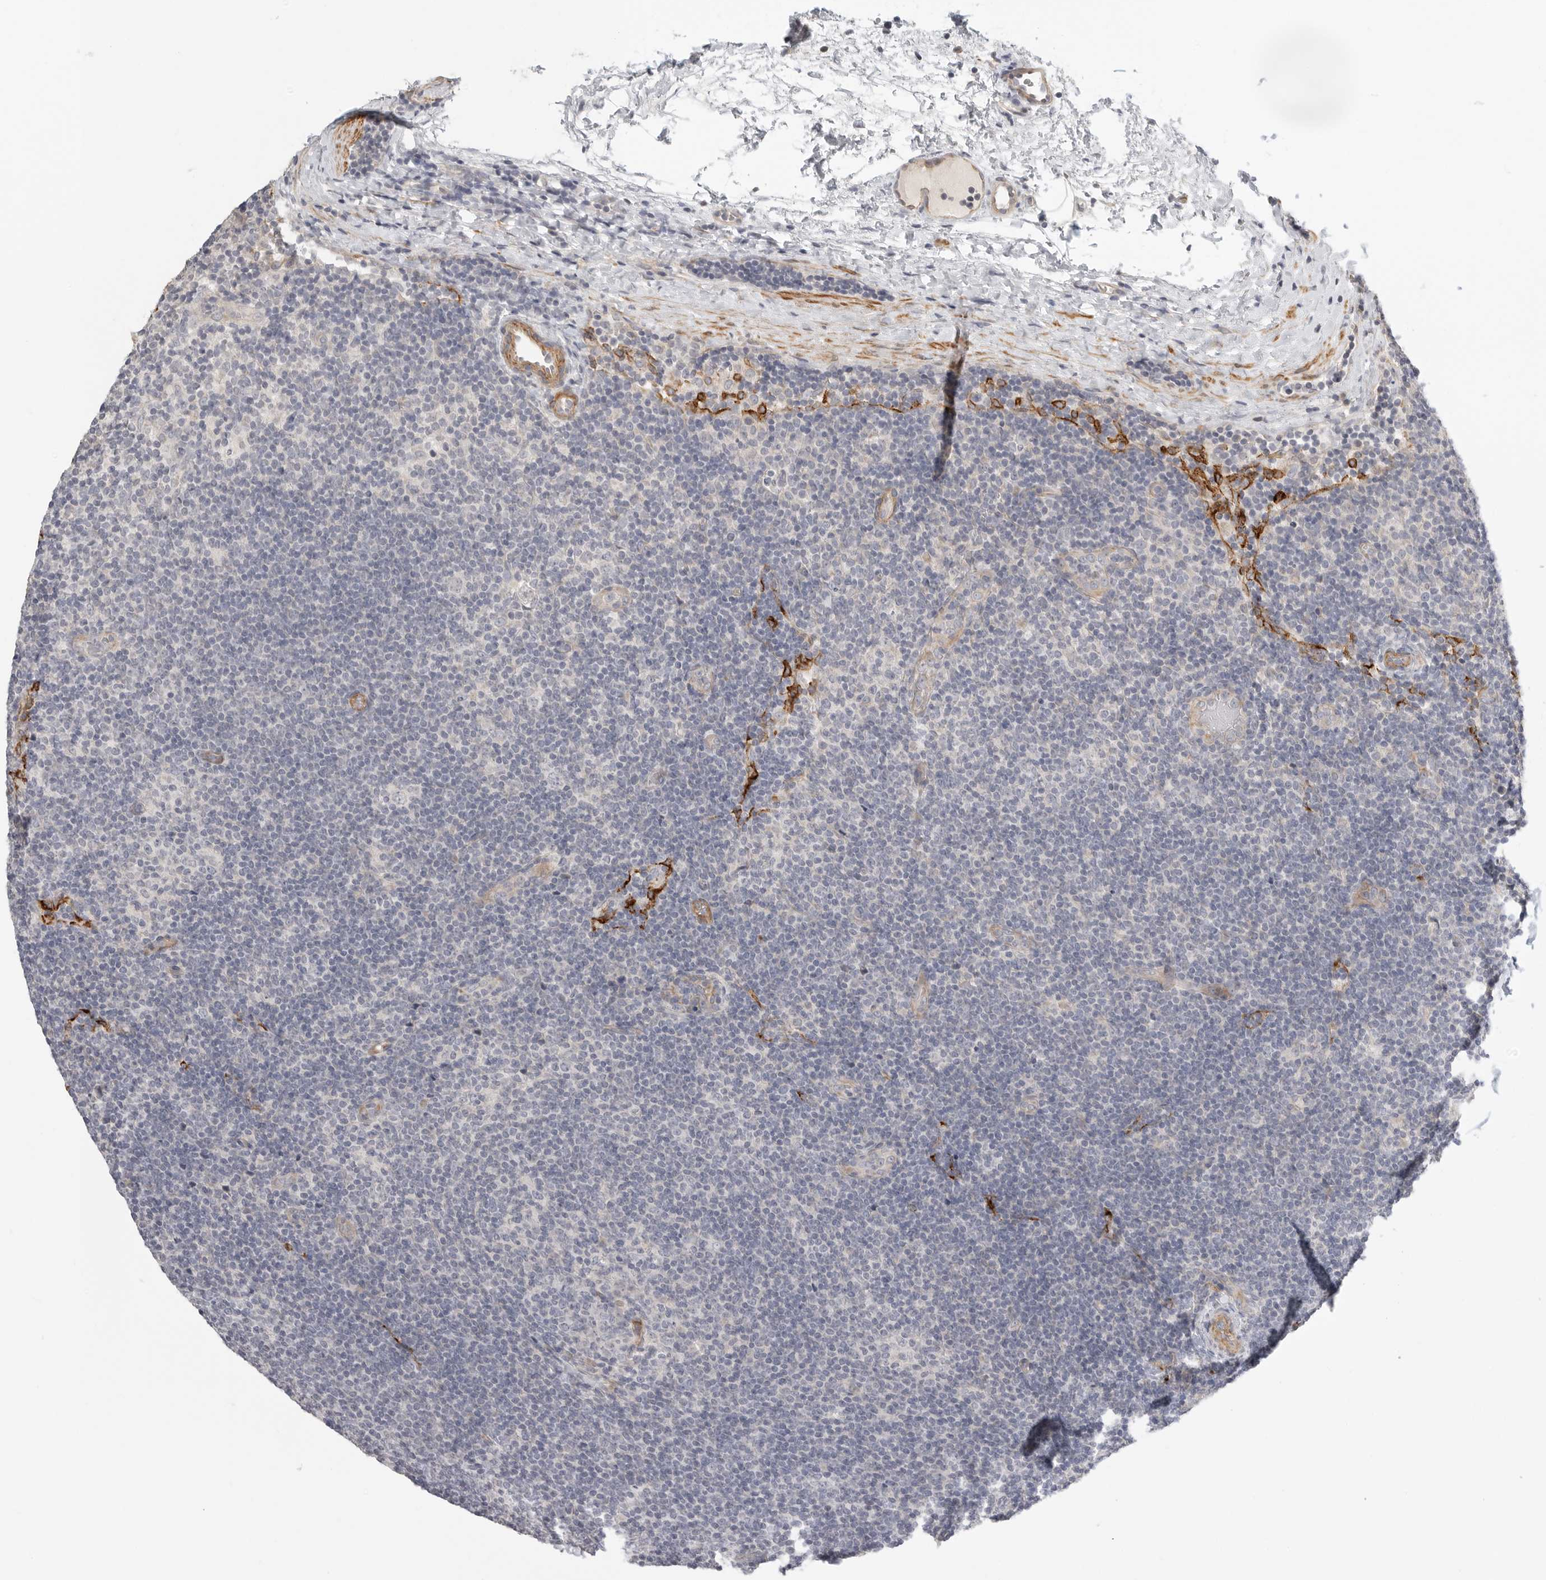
{"staining": {"intensity": "negative", "quantity": "none", "location": "none"}, "tissue": "lymphoma", "cell_type": "Tumor cells", "image_type": "cancer", "snomed": [{"axis": "morphology", "description": "Hodgkin's disease, NOS"}, {"axis": "topography", "description": "Lymph node"}], "caption": "High power microscopy histopathology image of an immunohistochemistry histopathology image of Hodgkin's disease, revealing no significant positivity in tumor cells.", "gene": "STAB2", "patient": {"sex": "female", "age": 57}}